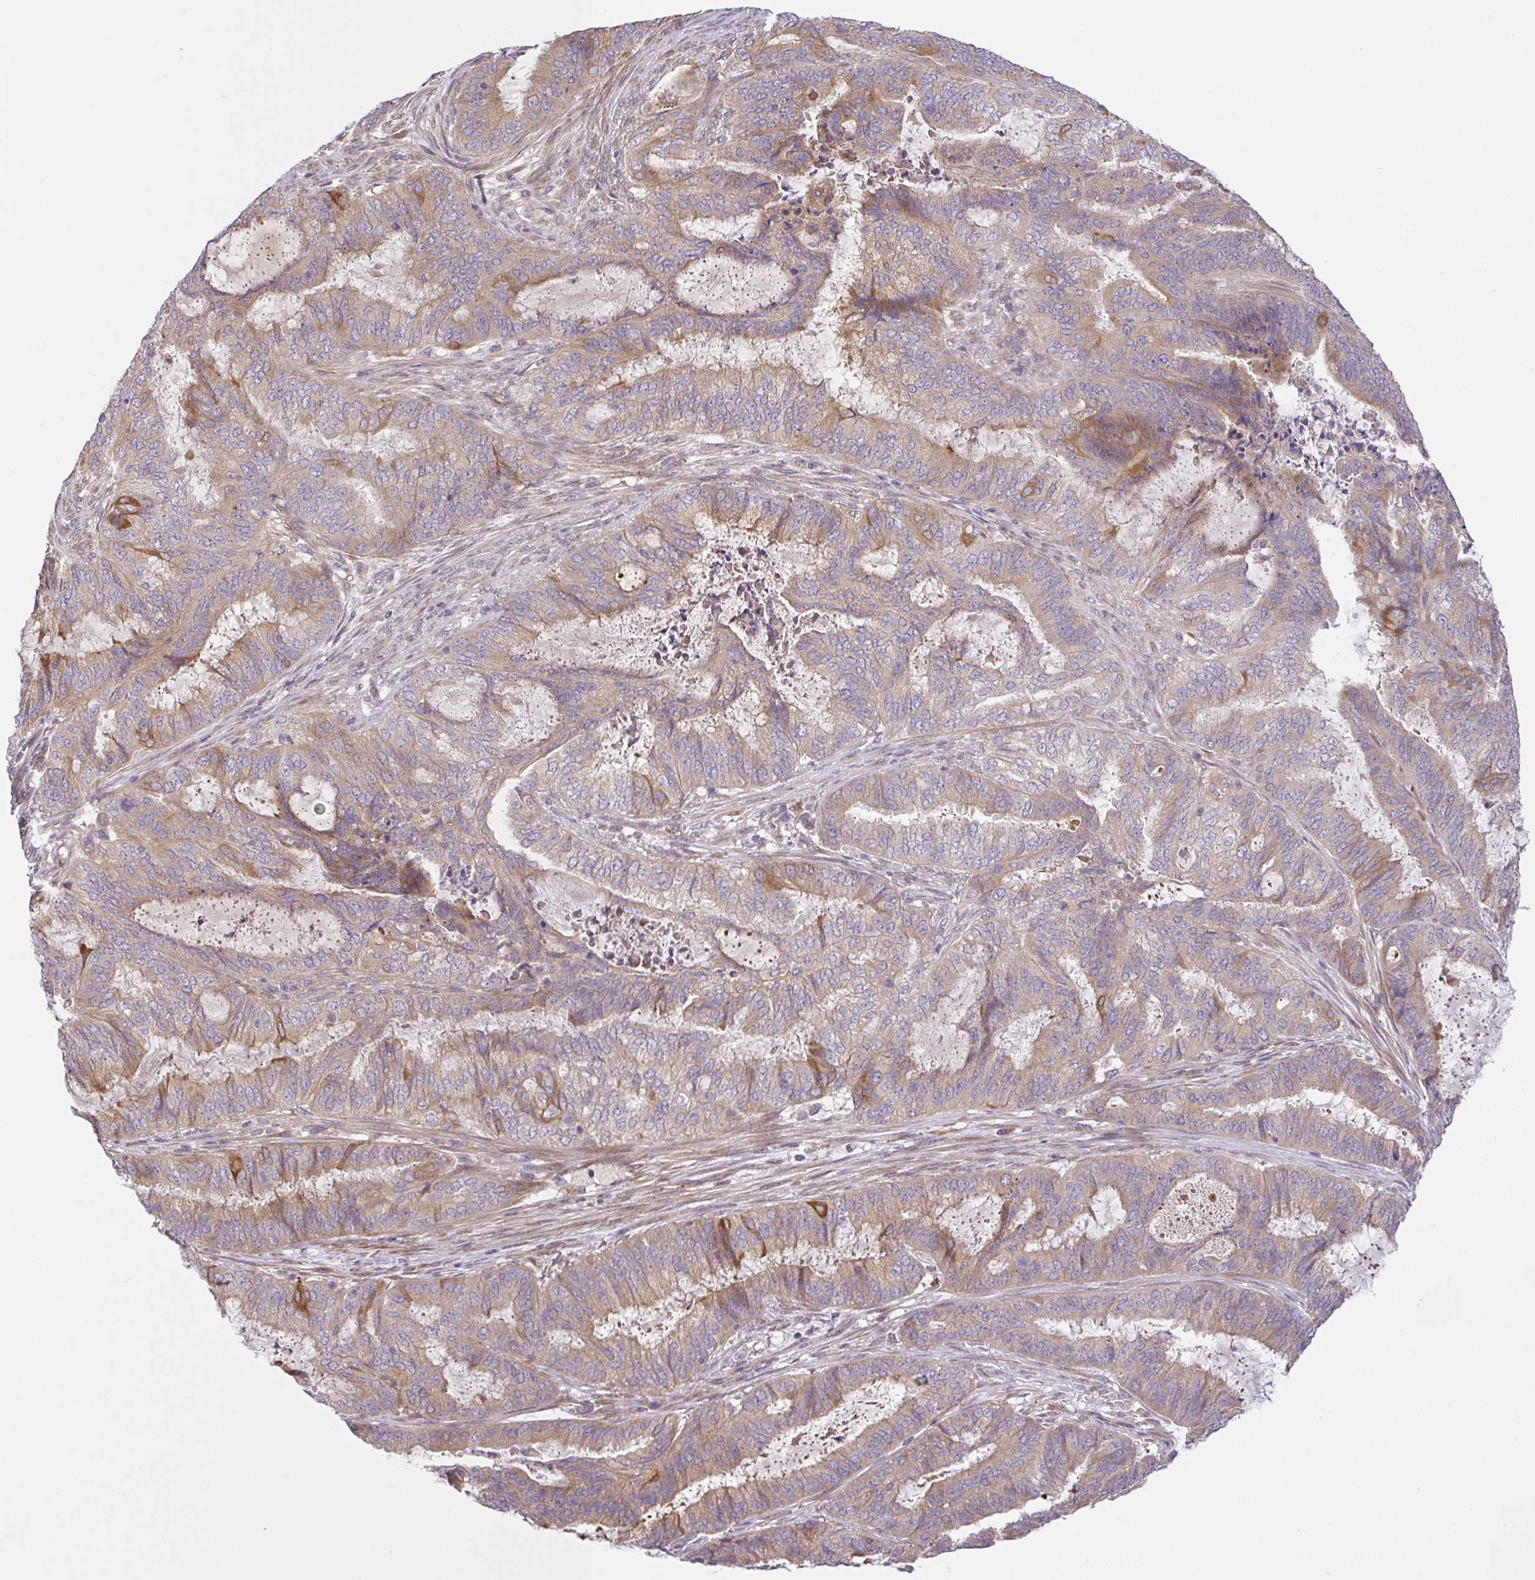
{"staining": {"intensity": "moderate", "quantity": "25%-75%", "location": "cytoplasmic/membranous"}, "tissue": "endometrial cancer", "cell_type": "Tumor cells", "image_type": "cancer", "snomed": [{"axis": "morphology", "description": "Adenocarcinoma, NOS"}, {"axis": "topography", "description": "Endometrium"}], "caption": "Endometrial cancer tissue displays moderate cytoplasmic/membranous positivity in approximately 25%-75% of tumor cells The staining is performed using DAB brown chromogen to label protein expression. The nuclei are counter-stained blue using hematoxylin.", "gene": "UBE4A", "patient": {"sex": "female", "age": 51}}